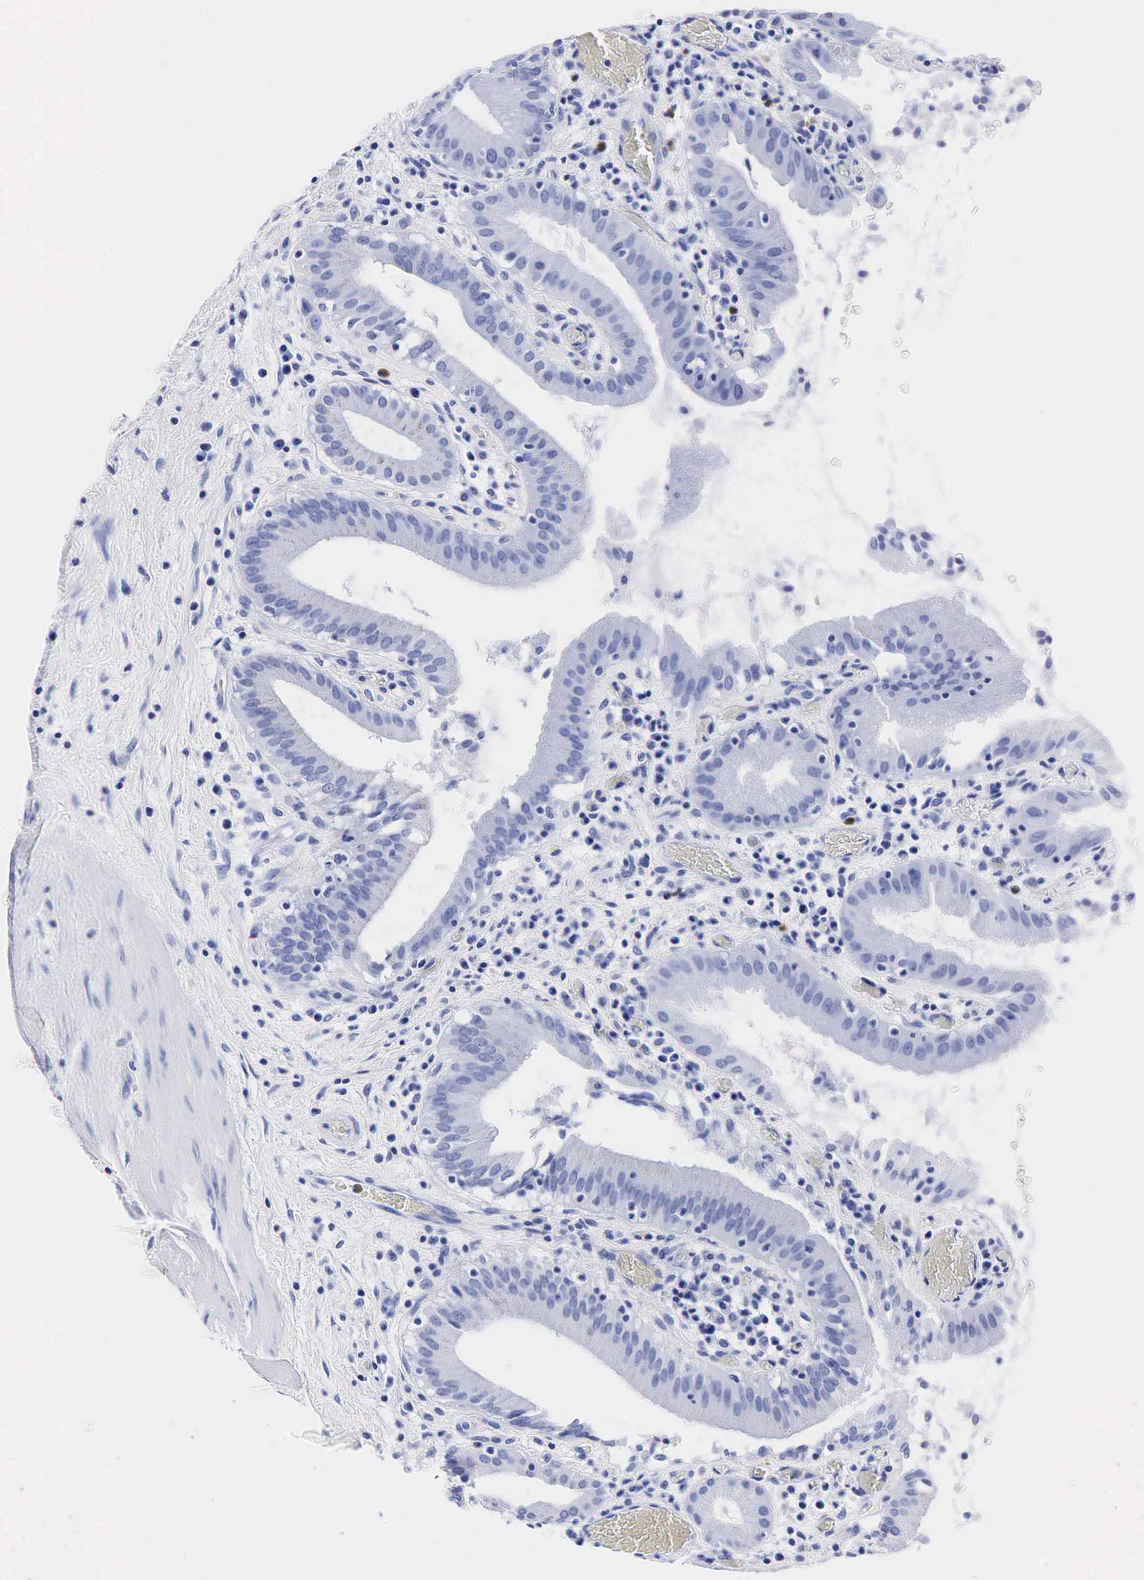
{"staining": {"intensity": "negative", "quantity": "none", "location": "none"}, "tissue": "gallbladder", "cell_type": "Glandular cells", "image_type": "normal", "snomed": [{"axis": "morphology", "description": "Normal tissue, NOS"}, {"axis": "topography", "description": "Gallbladder"}], "caption": "Unremarkable gallbladder was stained to show a protein in brown. There is no significant staining in glandular cells. (IHC, brightfield microscopy, high magnification).", "gene": "TG", "patient": {"sex": "male", "age": 73}}